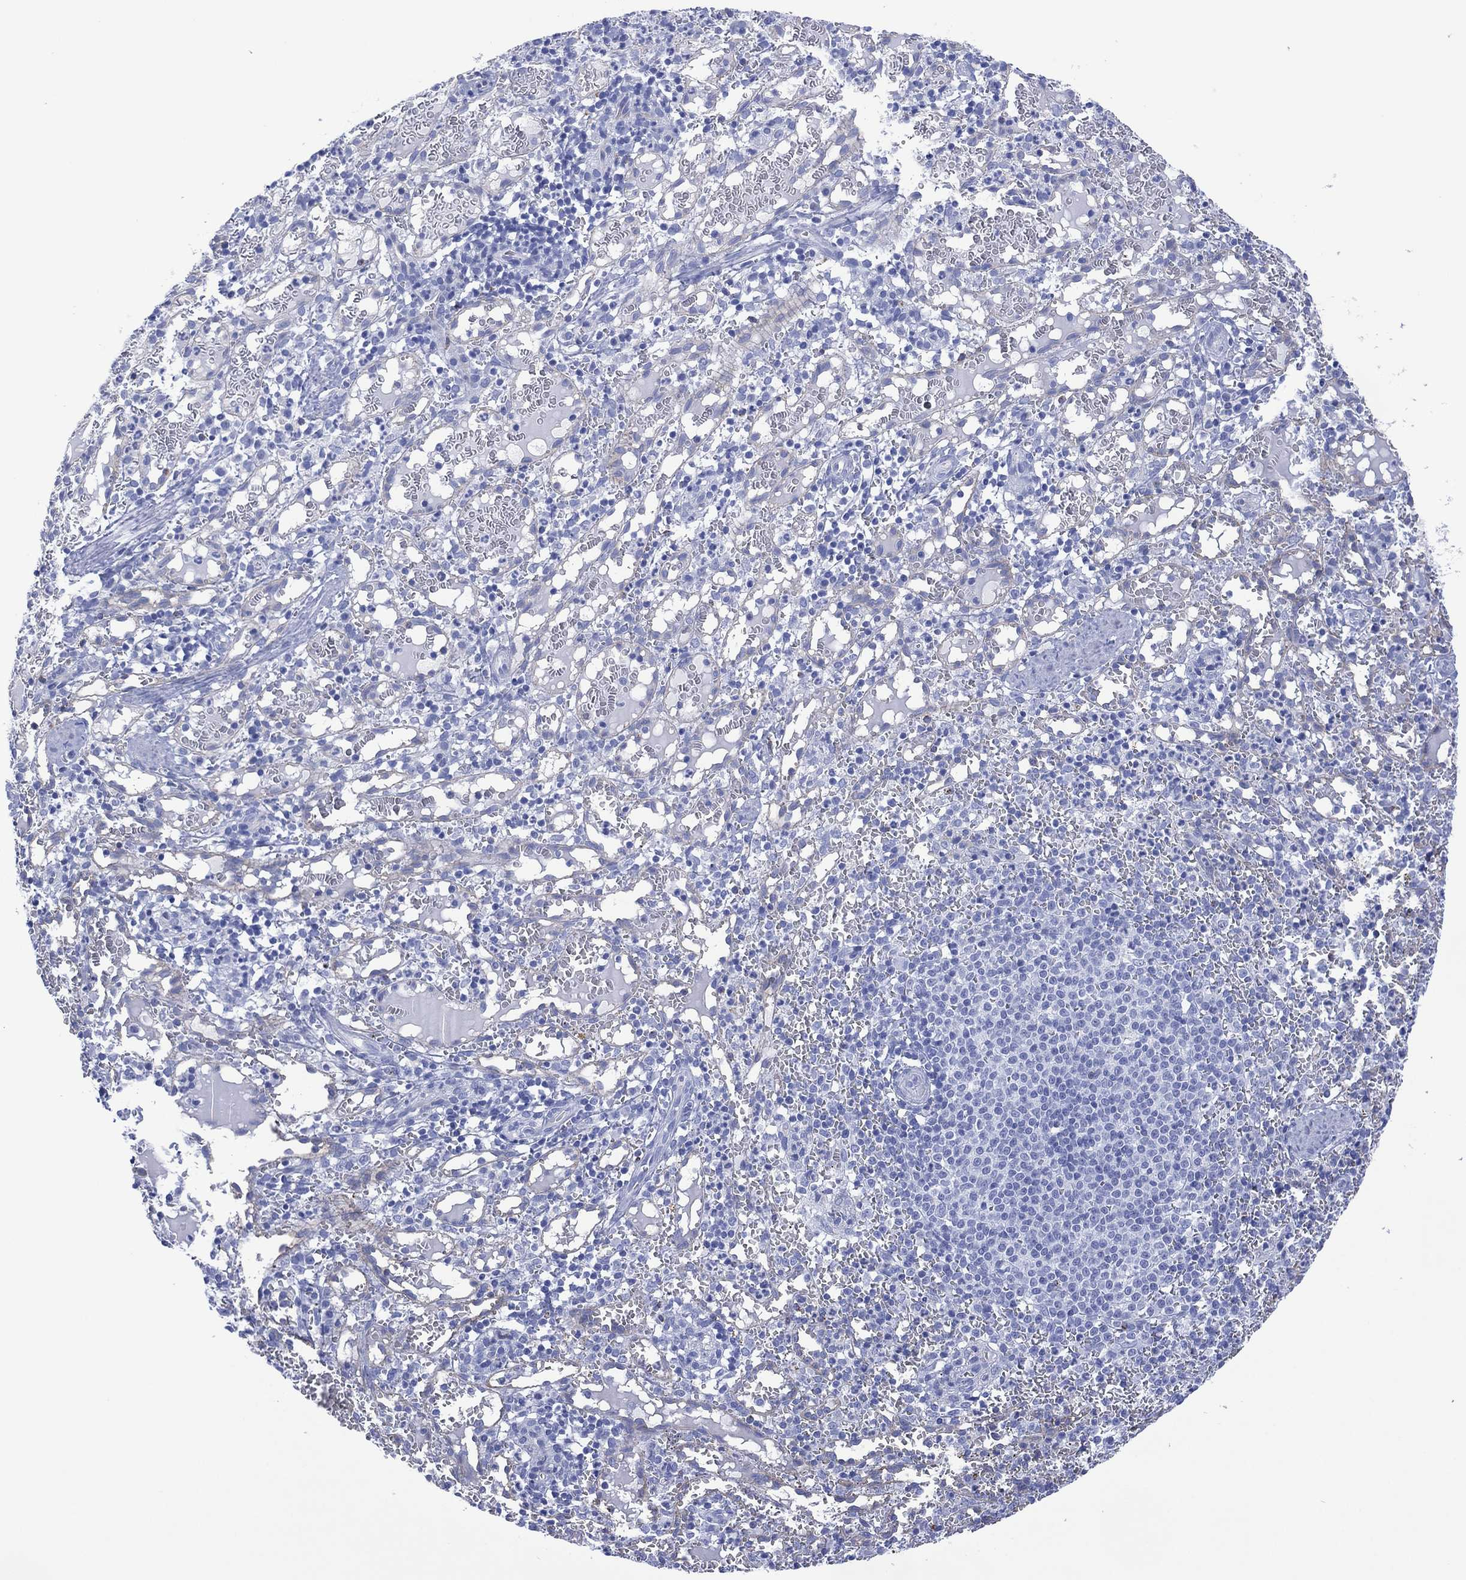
{"staining": {"intensity": "negative", "quantity": "none", "location": "none"}, "tissue": "spleen", "cell_type": "Cells in red pulp", "image_type": "normal", "snomed": [{"axis": "morphology", "description": "Normal tissue, NOS"}, {"axis": "topography", "description": "Spleen"}], "caption": "Image shows no protein staining in cells in red pulp of benign spleen. (DAB IHC visualized using brightfield microscopy, high magnification).", "gene": "DPP4", "patient": {"sex": "male", "age": 11}}